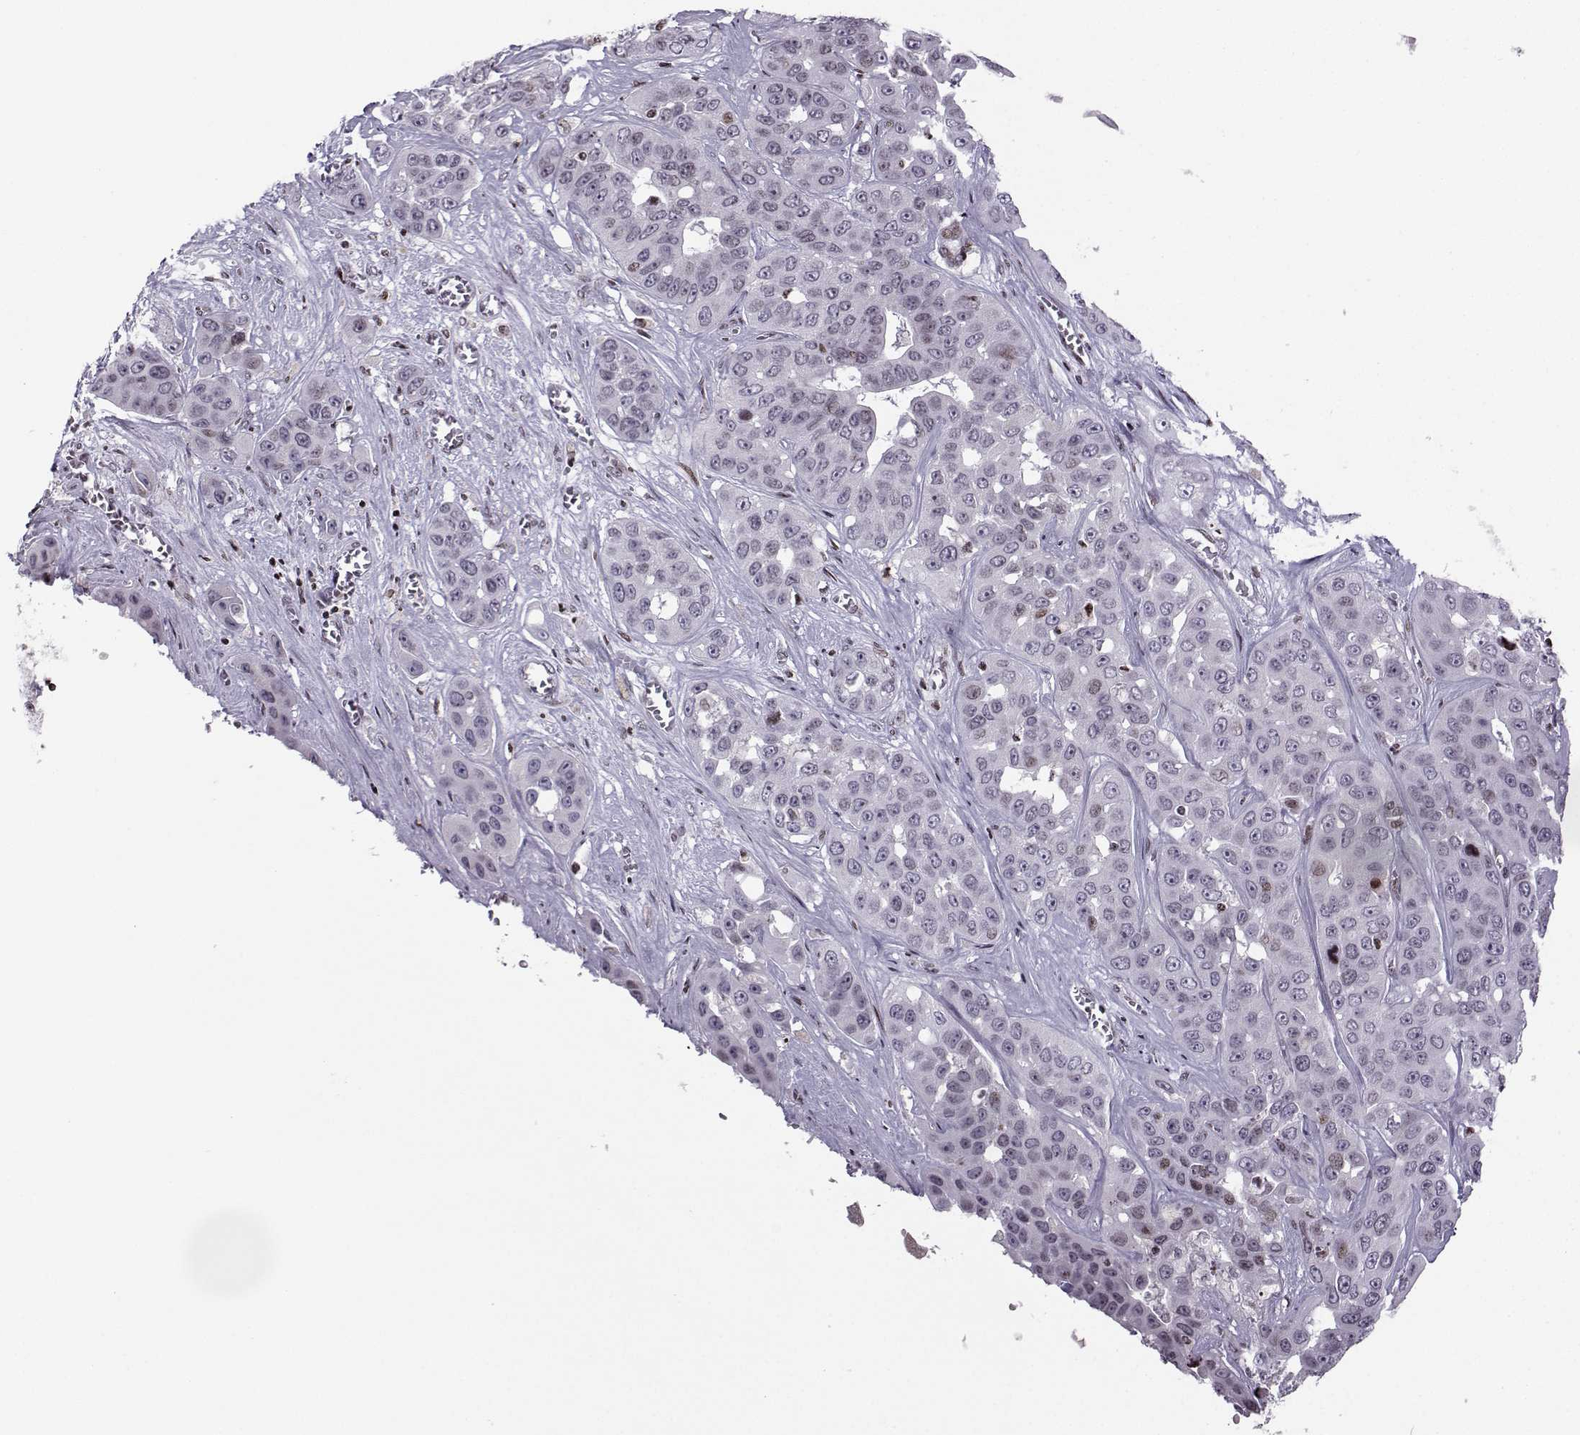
{"staining": {"intensity": "negative", "quantity": "none", "location": "none"}, "tissue": "liver cancer", "cell_type": "Tumor cells", "image_type": "cancer", "snomed": [{"axis": "morphology", "description": "Cholangiocarcinoma"}, {"axis": "topography", "description": "Liver"}], "caption": "The histopathology image exhibits no significant expression in tumor cells of liver cancer. Brightfield microscopy of IHC stained with DAB (brown) and hematoxylin (blue), captured at high magnification.", "gene": "ZNF19", "patient": {"sex": "female", "age": 52}}